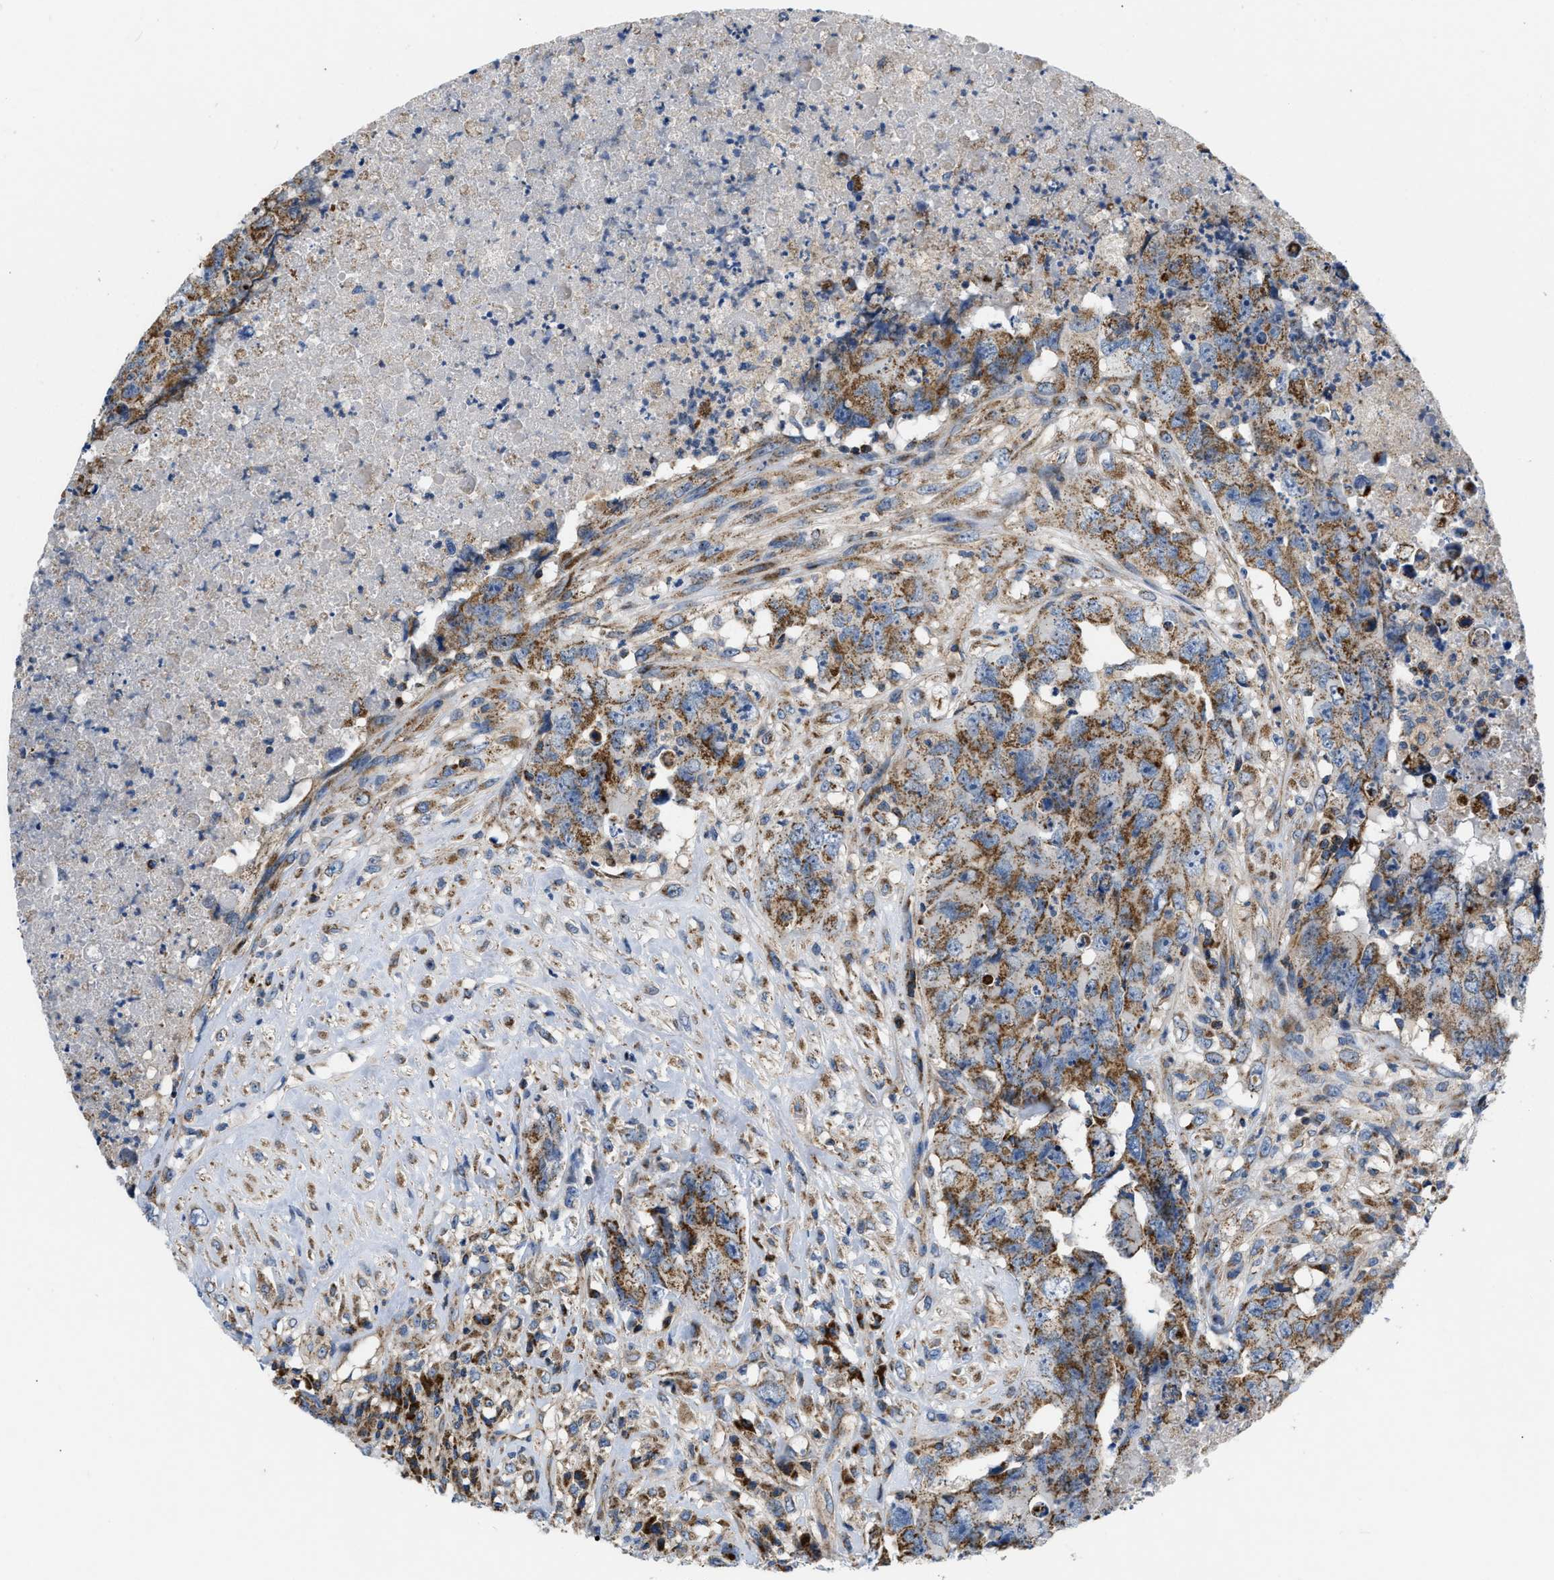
{"staining": {"intensity": "moderate", "quantity": ">75%", "location": "cytoplasmic/membranous"}, "tissue": "testis cancer", "cell_type": "Tumor cells", "image_type": "cancer", "snomed": [{"axis": "morphology", "description": "Carcinoma, Embryonal, NOS"}, {"axis": "topography", "description": "Testis"}], "caption": "Embryonal carcinoma (testis) stained for a protein (brown) exhibits moderate cytoplasmic/membranous positive expression in about >75% of tumor cells.", "gene": "OPTN", "patient": {"sex": "male", "age": 32}}